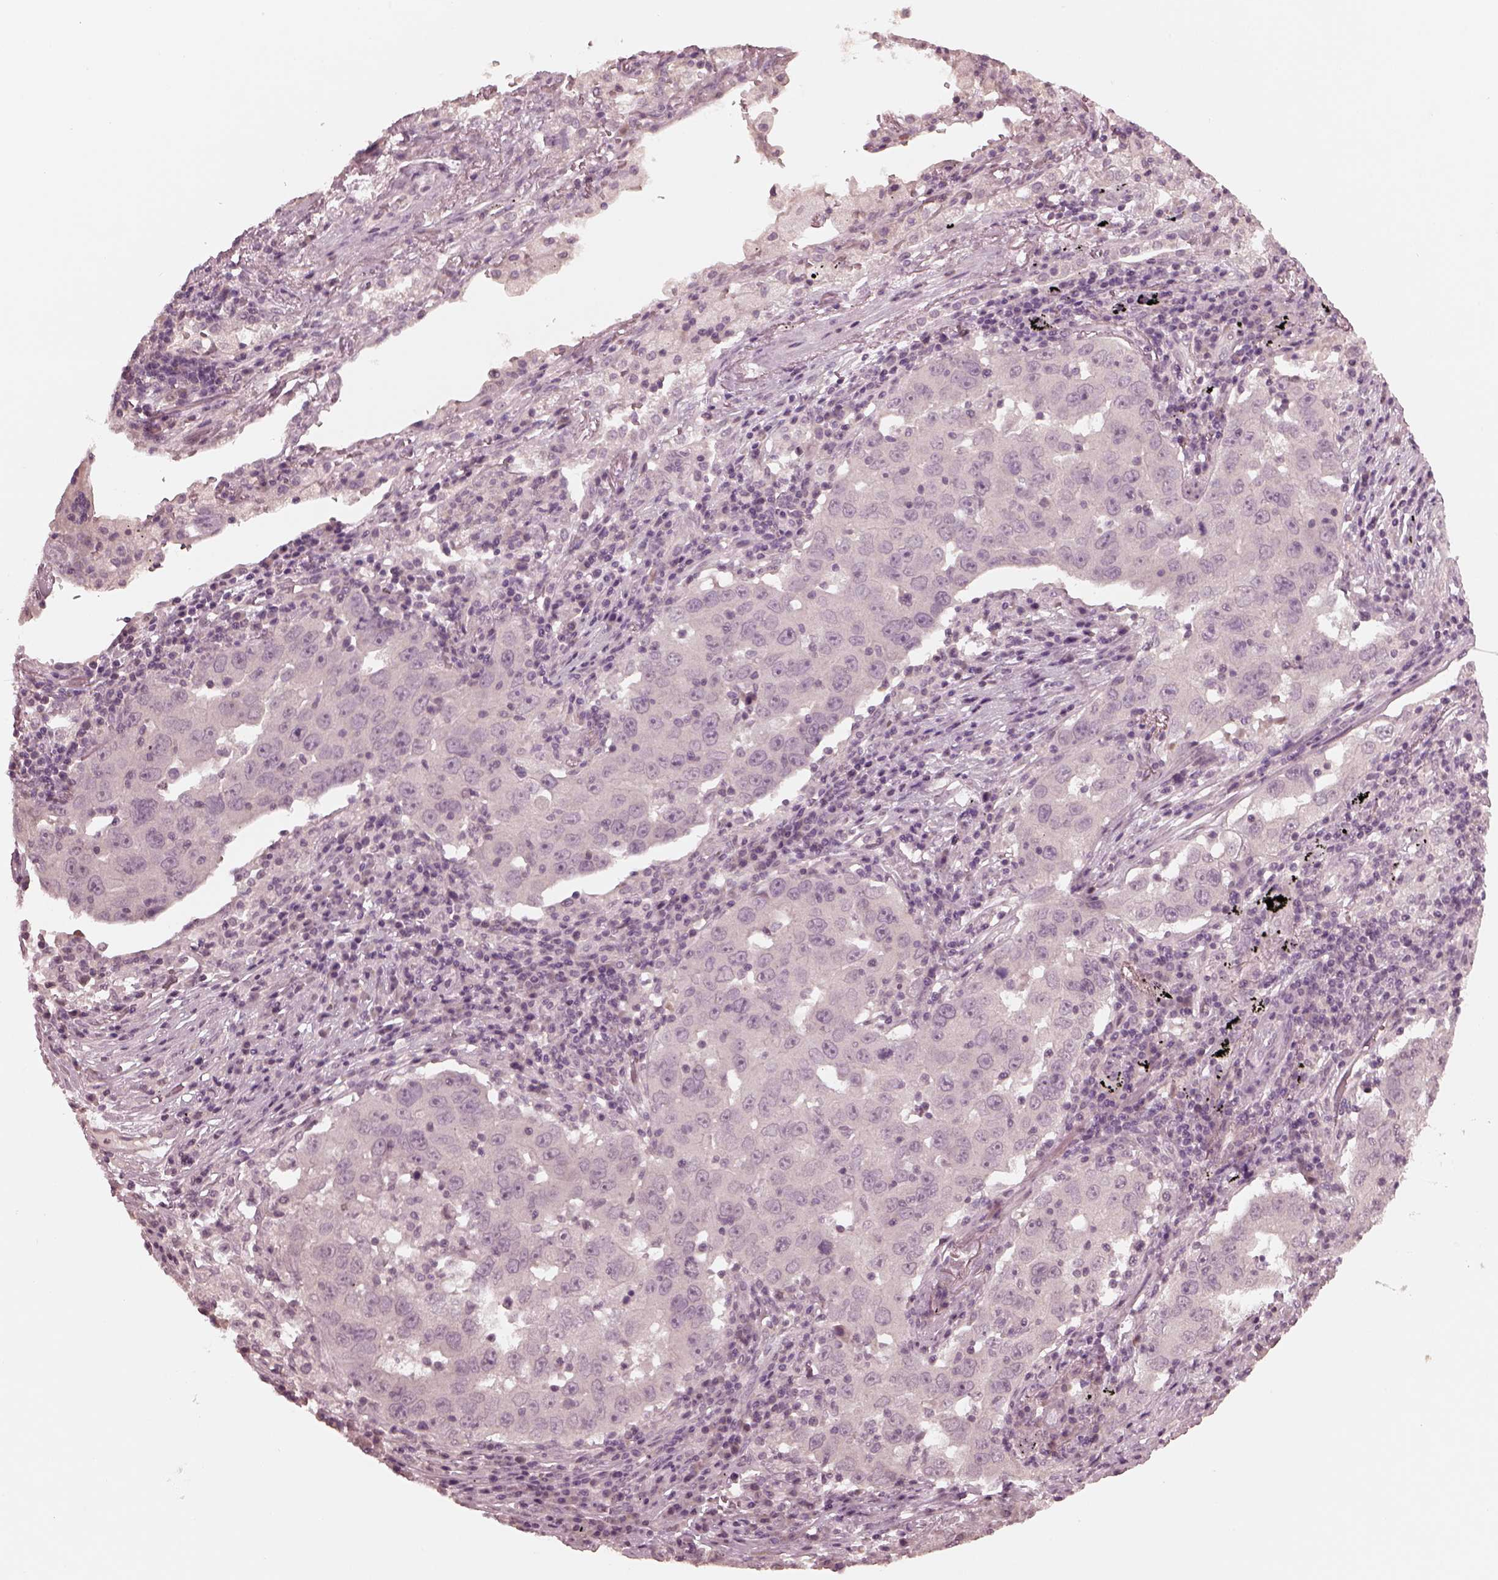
{"staining": {"intensity": "negative", "quantity": "none", "location": "none"}, "tissue": "lung cancer", "cell_type": "Tumor cells", "image_type": "cancer", "snomed": [{"axis": "morphology", "description": "Adenocarcinoma, NOS"}, {"axis": "topography", "description": "Lung"}], "caption": "The micrograph shows no staining of tumor cells in lung cancer (adenocarcinoma).", "gene": "RGS7", "patient": {"sex": "male", "age": 73}}